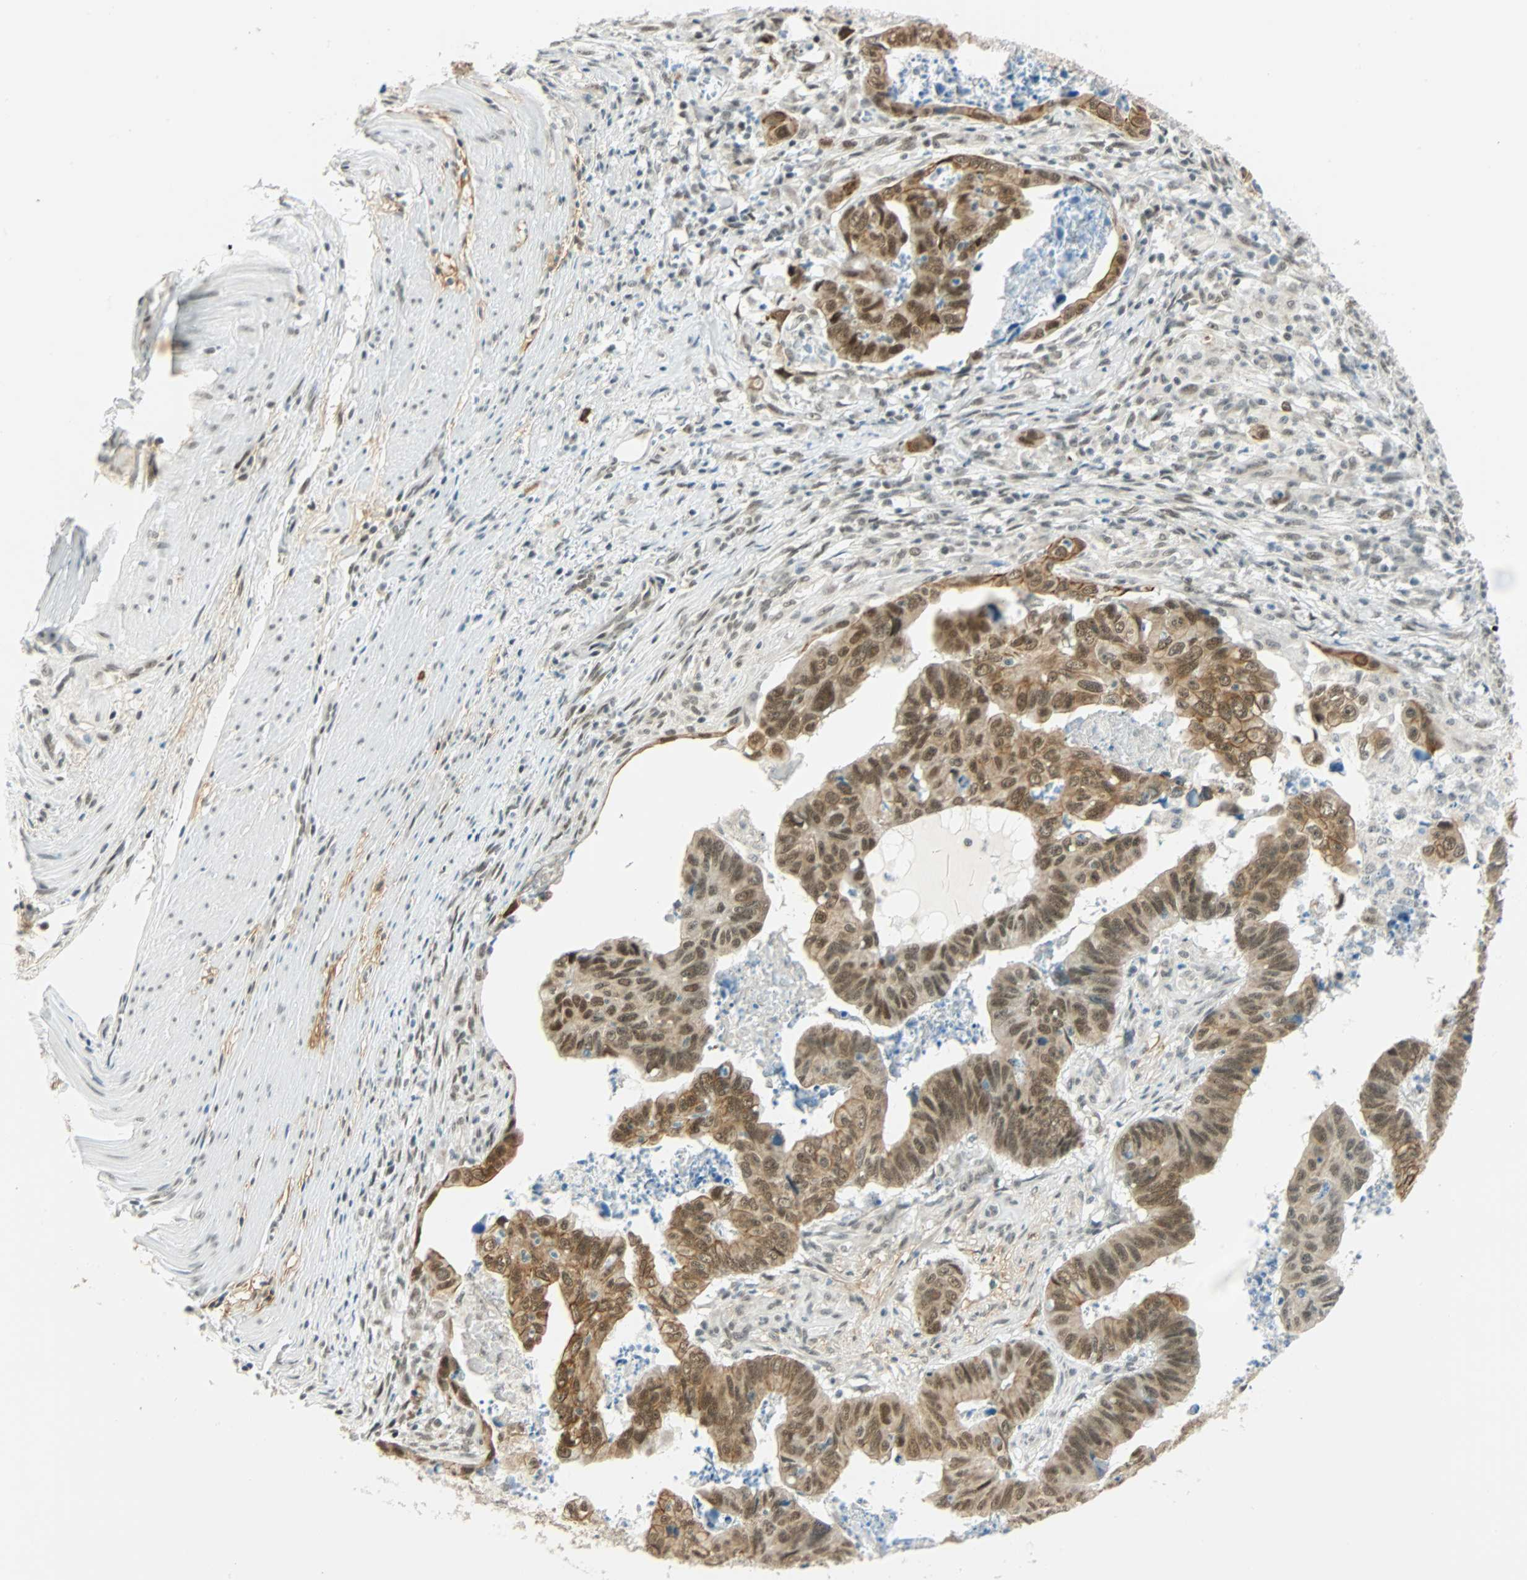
{"staining": {"intensity": "moderate", "quantity": ">75%", "location": "cytoplasmic/membranous,nuclear"}, "tissue": "stomach cancer", "cell_type": "Tumor cells", "image_type": "cancer", "snomed": [{"axis": "morphology", "description": "Adenocarcinoma, NOS"}, {"axis": "topography", "description": "Stomach, lower"}], "caption": "A micrograph showing moderate cytoplasmic/membranous and nuclear positivity in about >75% of tumor cells in adenocarcinoma (stomach), as visualized by brown immunohistochemical staining.", "gene": "NELFE", "patient": {"sex": "male", "age": 77}}